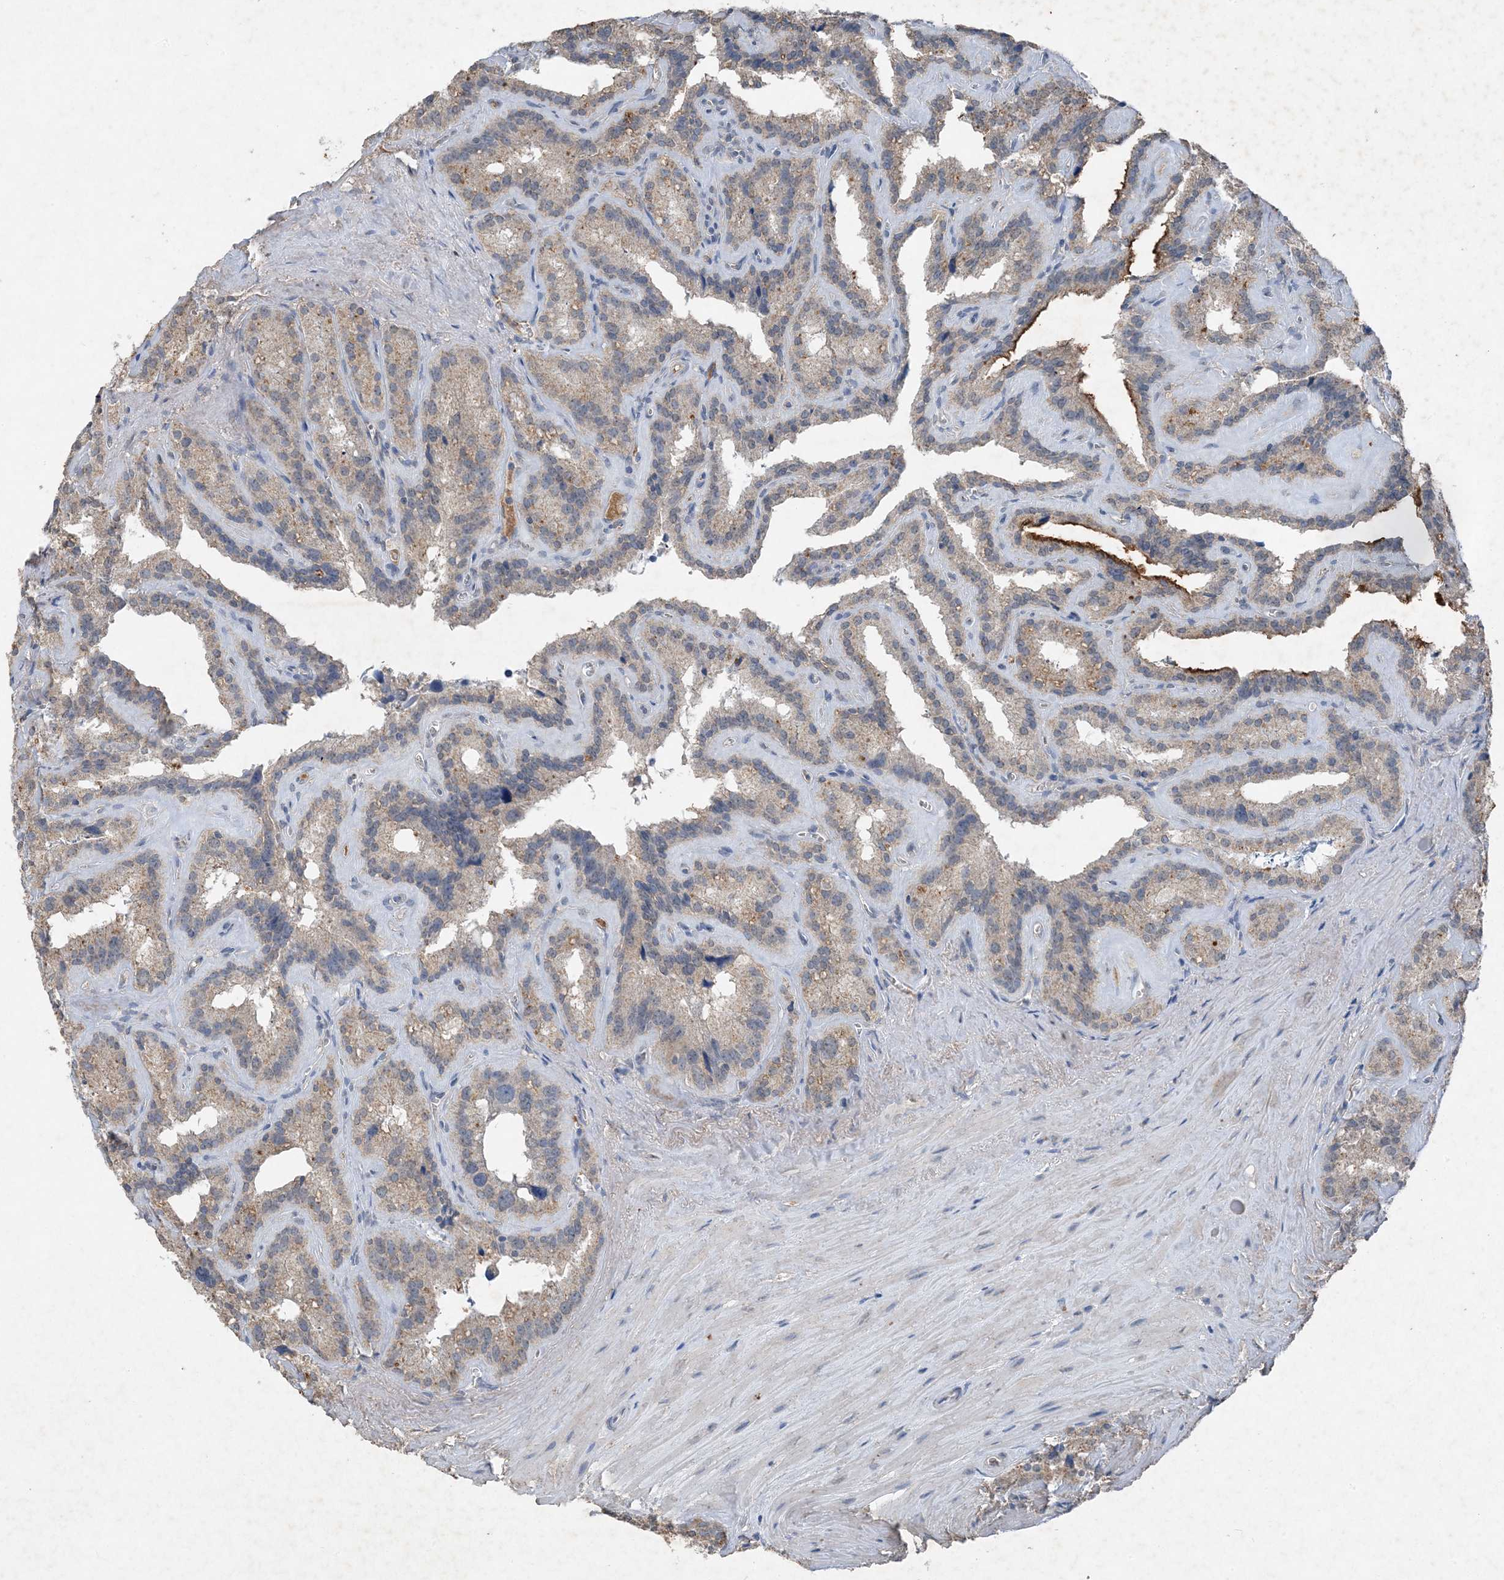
{"staining": {"intensity": "moderate", "quantity": "<25%", "location": "cytoplasmic/membranous"}, "tissue": "seminal vesicle", "cell_type": "Glandular cells", "image_type": "normal", "snomed": [{"axis": "morphology", "description": "Normal tissue, NOS"}, {"axis": "topography", "description": "Prostate"}, {"axis": "topography", "description": "Seminal veicle"}], "caption": "Protein staining demonstrates moderate cytoplasmic/membranous positivity in about <25% of glandular cells in unremarkable seminal vesicle. (IHC, brightfield microscopy, high magnification).", "gene": "FCN3", "patient": {"sex": "male", "age": 59}}